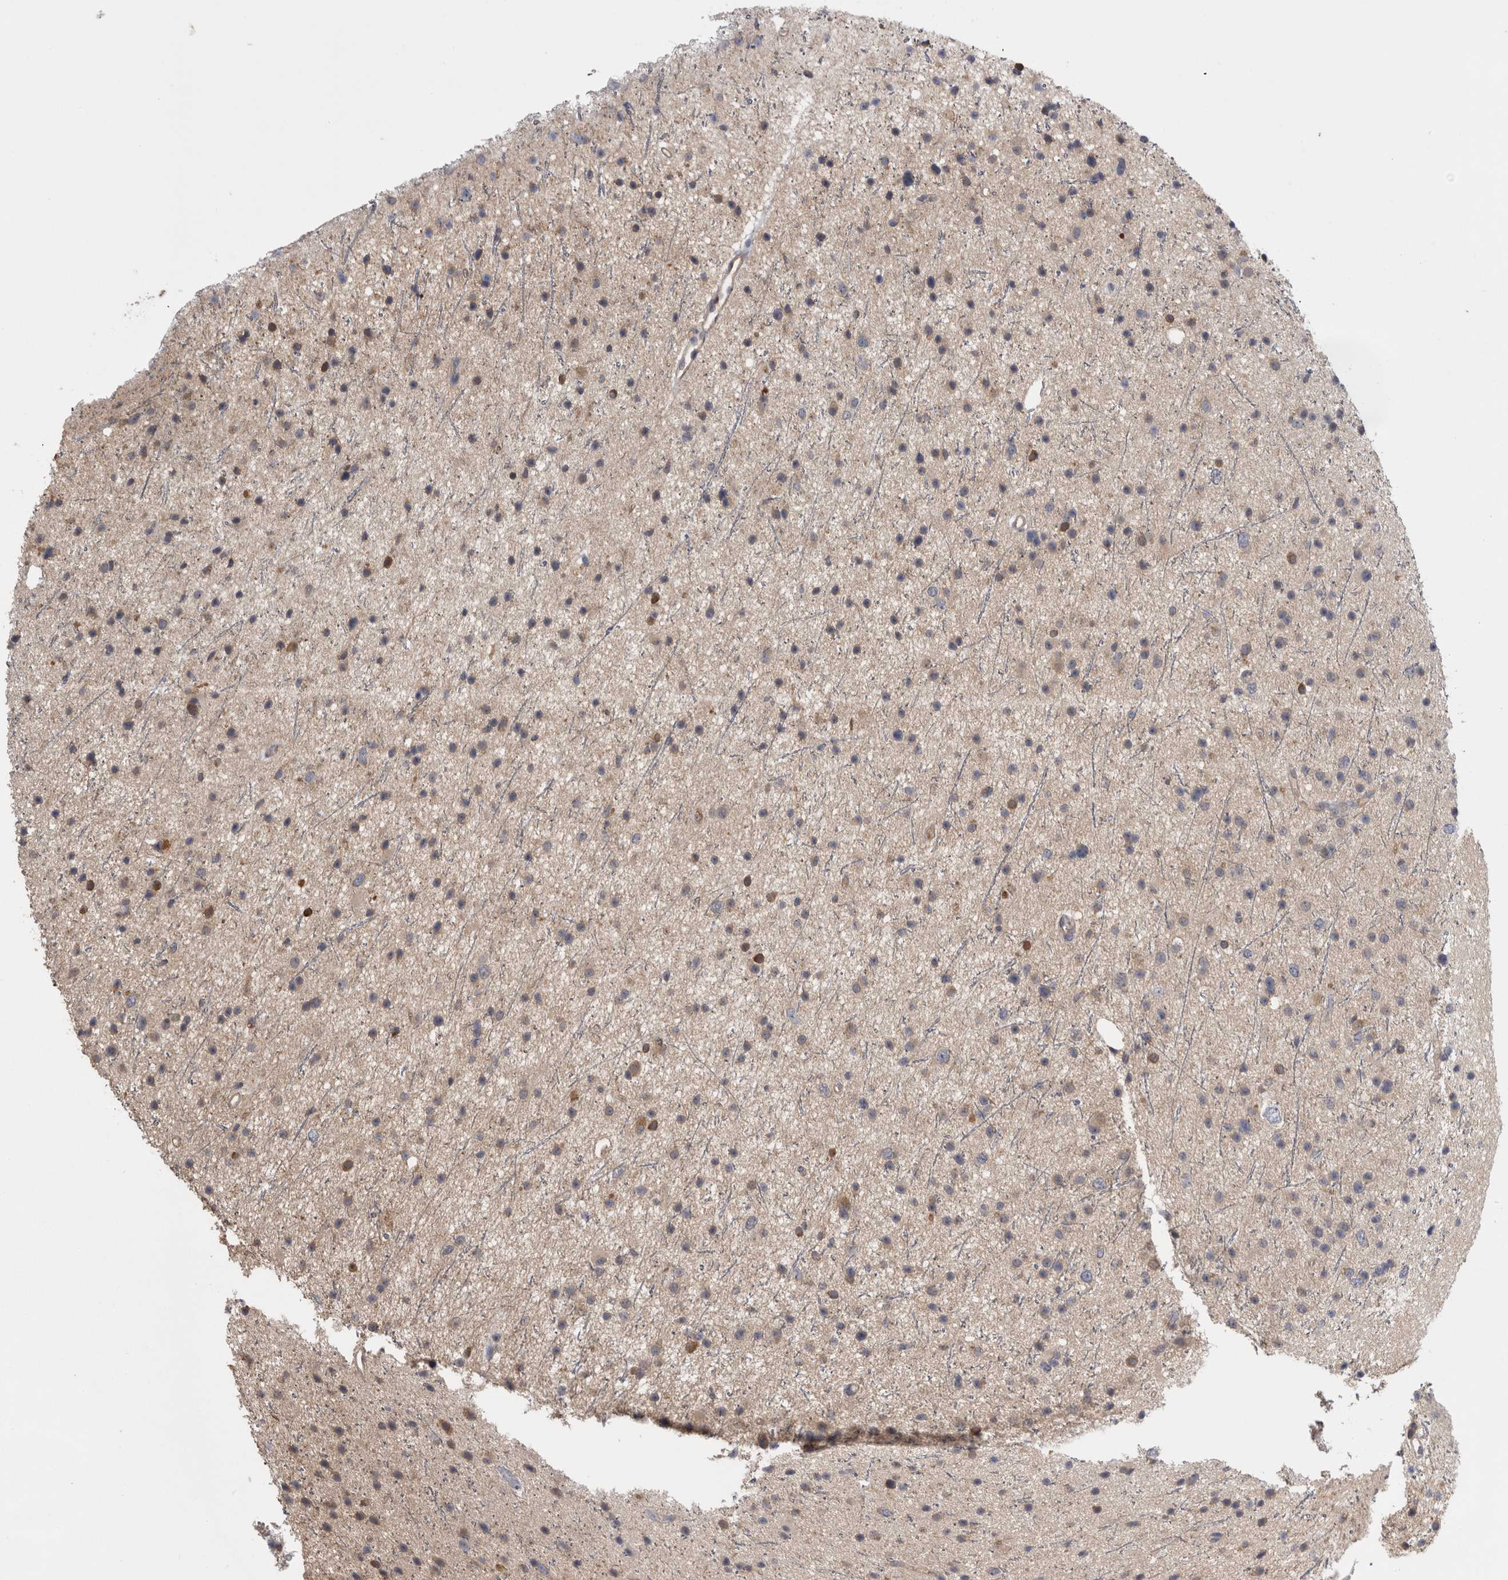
{"staining": {"intensity": "moderate", "quantity": "<25%", "location": "cytoplasmic/membranous"}, "tissue": "glioma", "cell_type": "Tumor cells", "image_type": "cancer", "snomed": [{"axis": "morphology", "description": "Glioma, malignant, Low grade"}, {"axis": "topography", "description": "Cerebral cortex"}], "caption": "IHC histopathology image of neoplastic tissue: human glioma stained using IHC shows low levels of moderate protein expression localized specifically in the cytoplasmic/membranous of tumor cells, appearing as a cytoplasmic/membranous brown color.", "gene": "TMED7", "patient": {"sex": "female", "age": 39}}